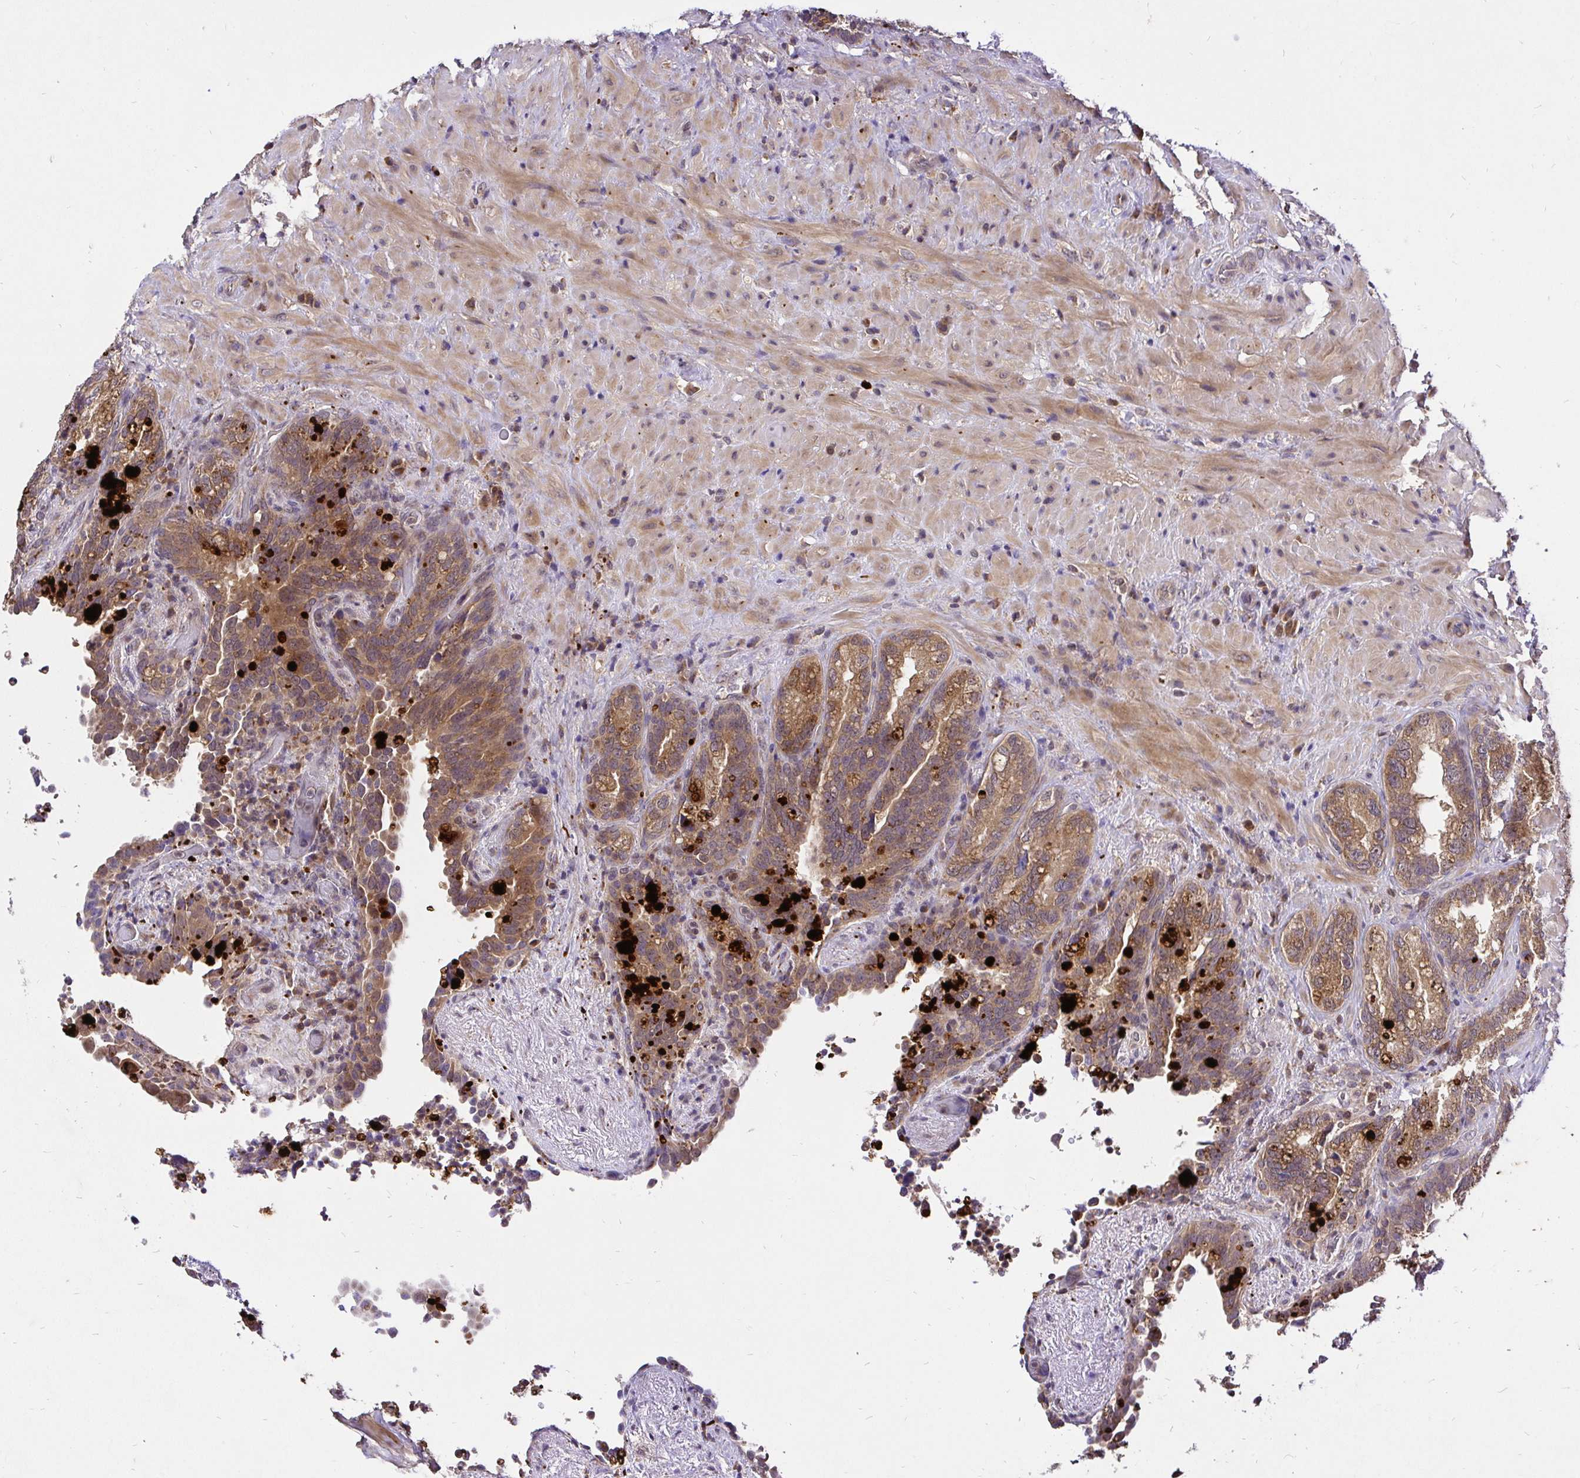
{"staining": {"intensity": "moderate", "quantity": ">75%", "location": "cytoplasmic/membranous"}, "tissue": "seminal vesicle", "cell_type": "Glandular cells", "image_type": "normal", "snomed": [{"axis": "morphology", "description": "Normal tissue, NOS"}, {"axis": "topography", "description": "Seminal veicle"}], "caption": "This micrograph exhibits immunohistochemistry staining of unremarkable human seminal vesicle, with medium moderate cytoplasmic/membranous expression in about >75% of glandular cells.", "gene": "UBE2M", "patient": {"sex": "male", "age": 68}}